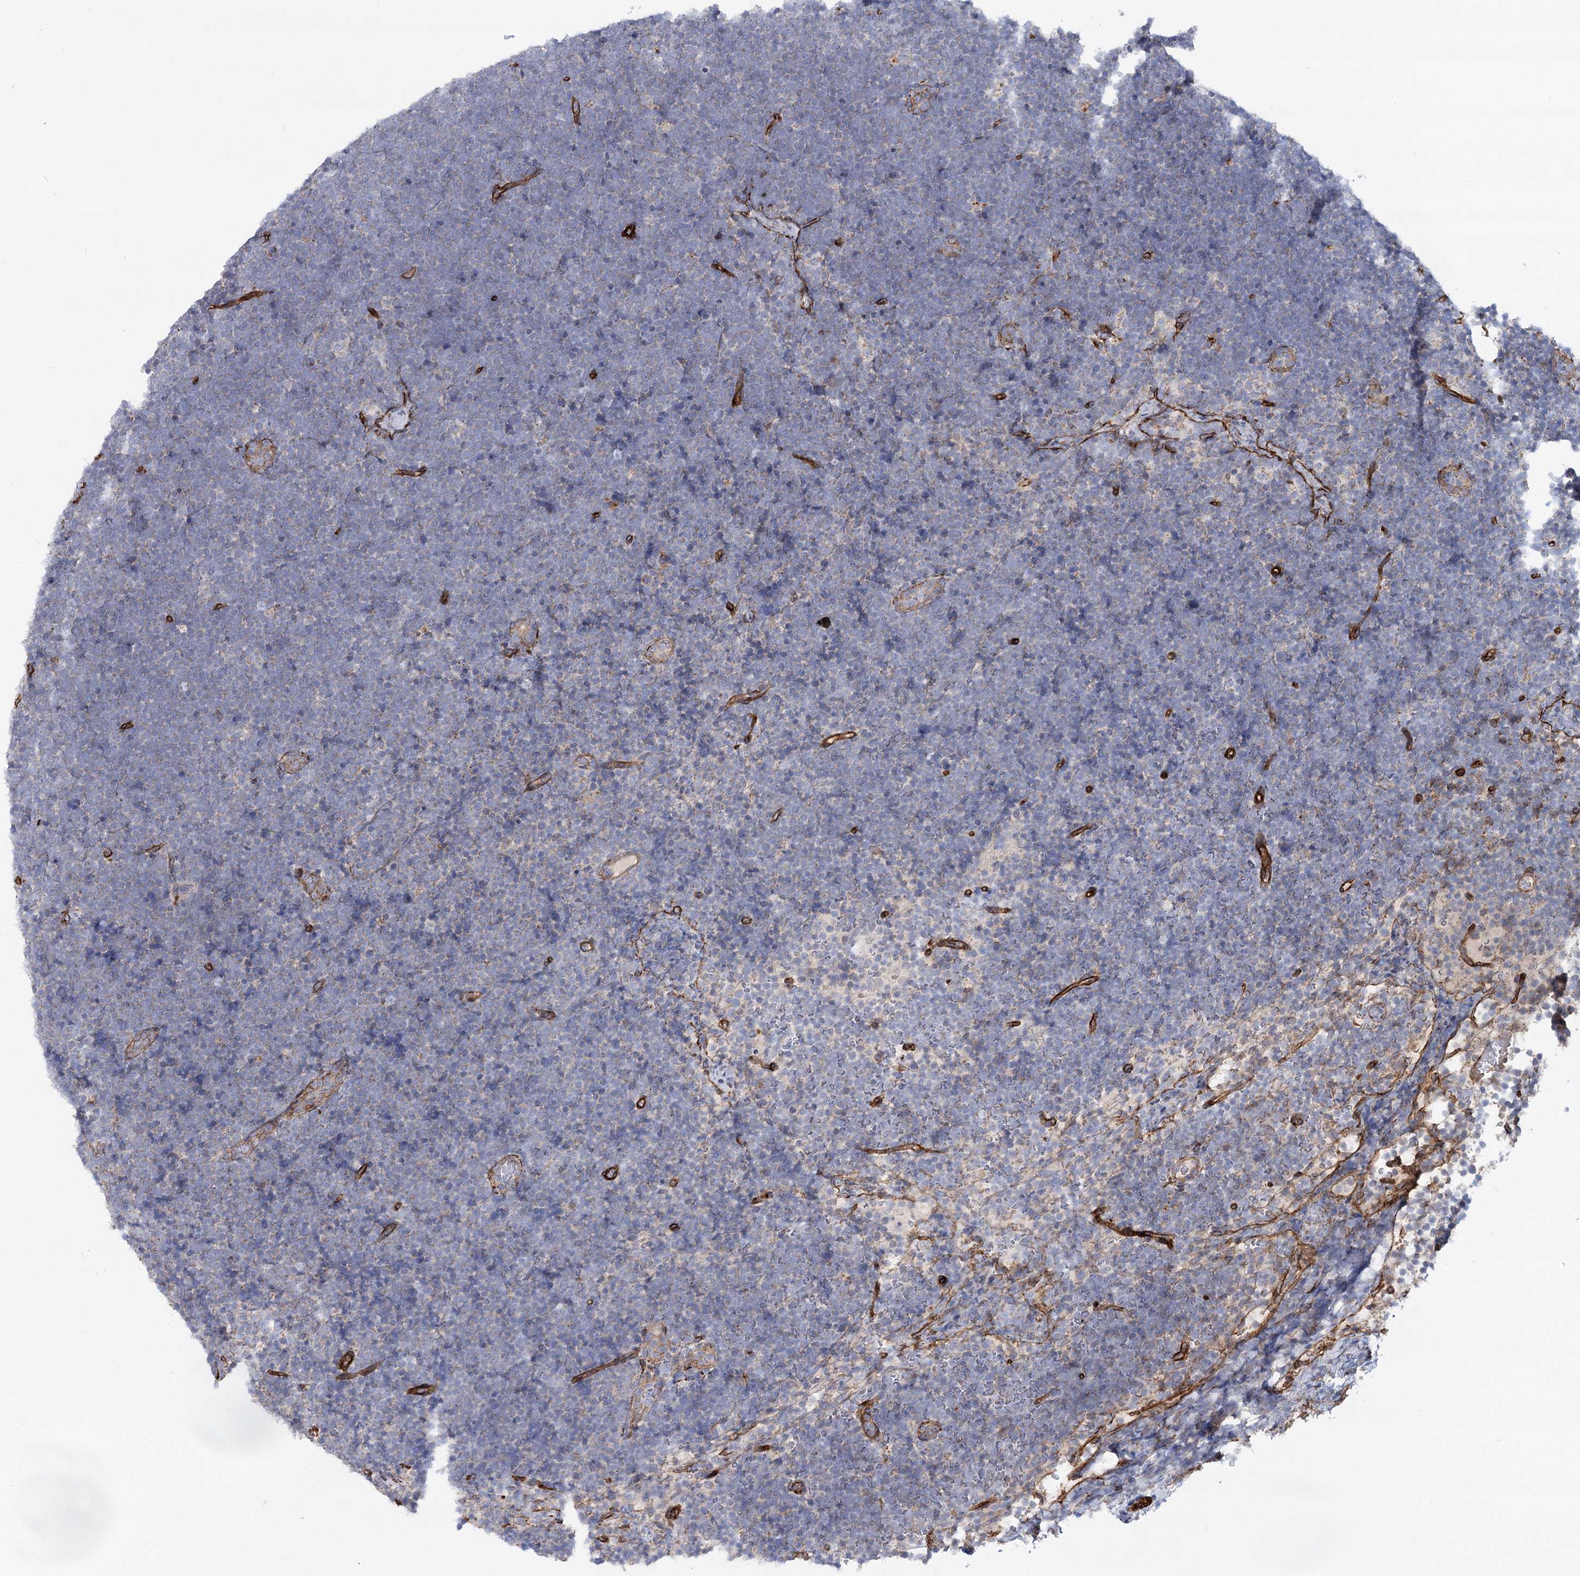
{"staining": {"intensity": "negative", "quantity": "none", "location": "none"}, "tissue": "lymphoma", "cell_type": "Tumor cells", "image_type": "cancer", "snomed": [{"axis": "morphology", "description": "Malignant lymphoma, non-Hodgkin's type, High grade"}, {"axis": "topography", "description": "Lymph node"}], "caption": "DAB immunohistochemical staining of human high-grade malignant lymphoma, non-Hodgkin's type shows no significant expression in tumor cells.", "gene": "TMEM164", "patient": {"sex": "male", "age": 13}}